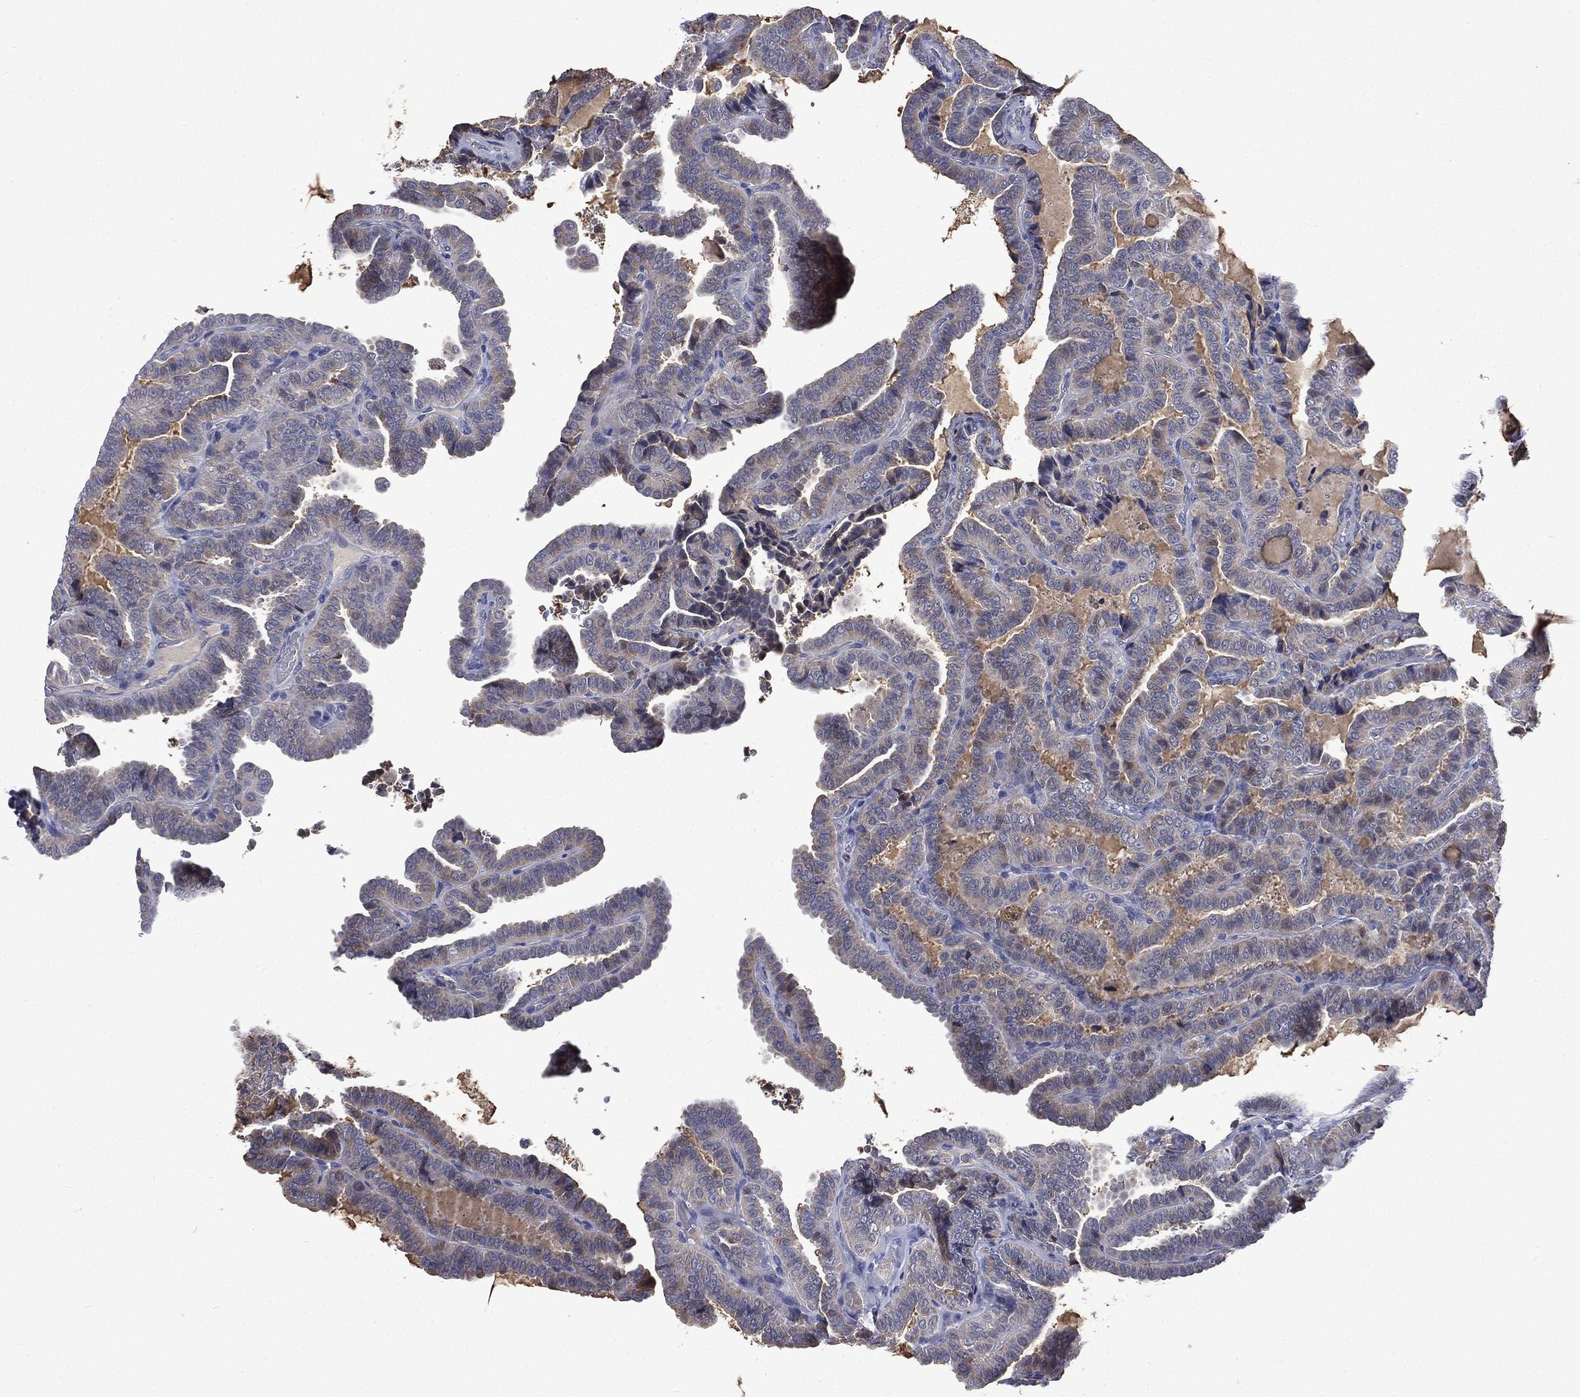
{"staining": {"intensity": "moderate", "quantity": "<25%", "location": "cytoplasmic/membranous"}, "tissue": "thyroid cancer", "cell_type": "Tumor cells", "image_type": "cancer", "snomed": [{"axis": "morphology", "description": "Papillary adenocarcinoma, NOS"}, {"axis": "topography", "description": "Thyroid gland"}], "caption": "Moderate cytoplasmic/membranous expression for a protein is present in approximately <25% of tumor cells of thyroid papillary adenocarcinoma using immunohistochemistry.", "gene": "CA12", "patient": {"sex": "female", "age": 39}}